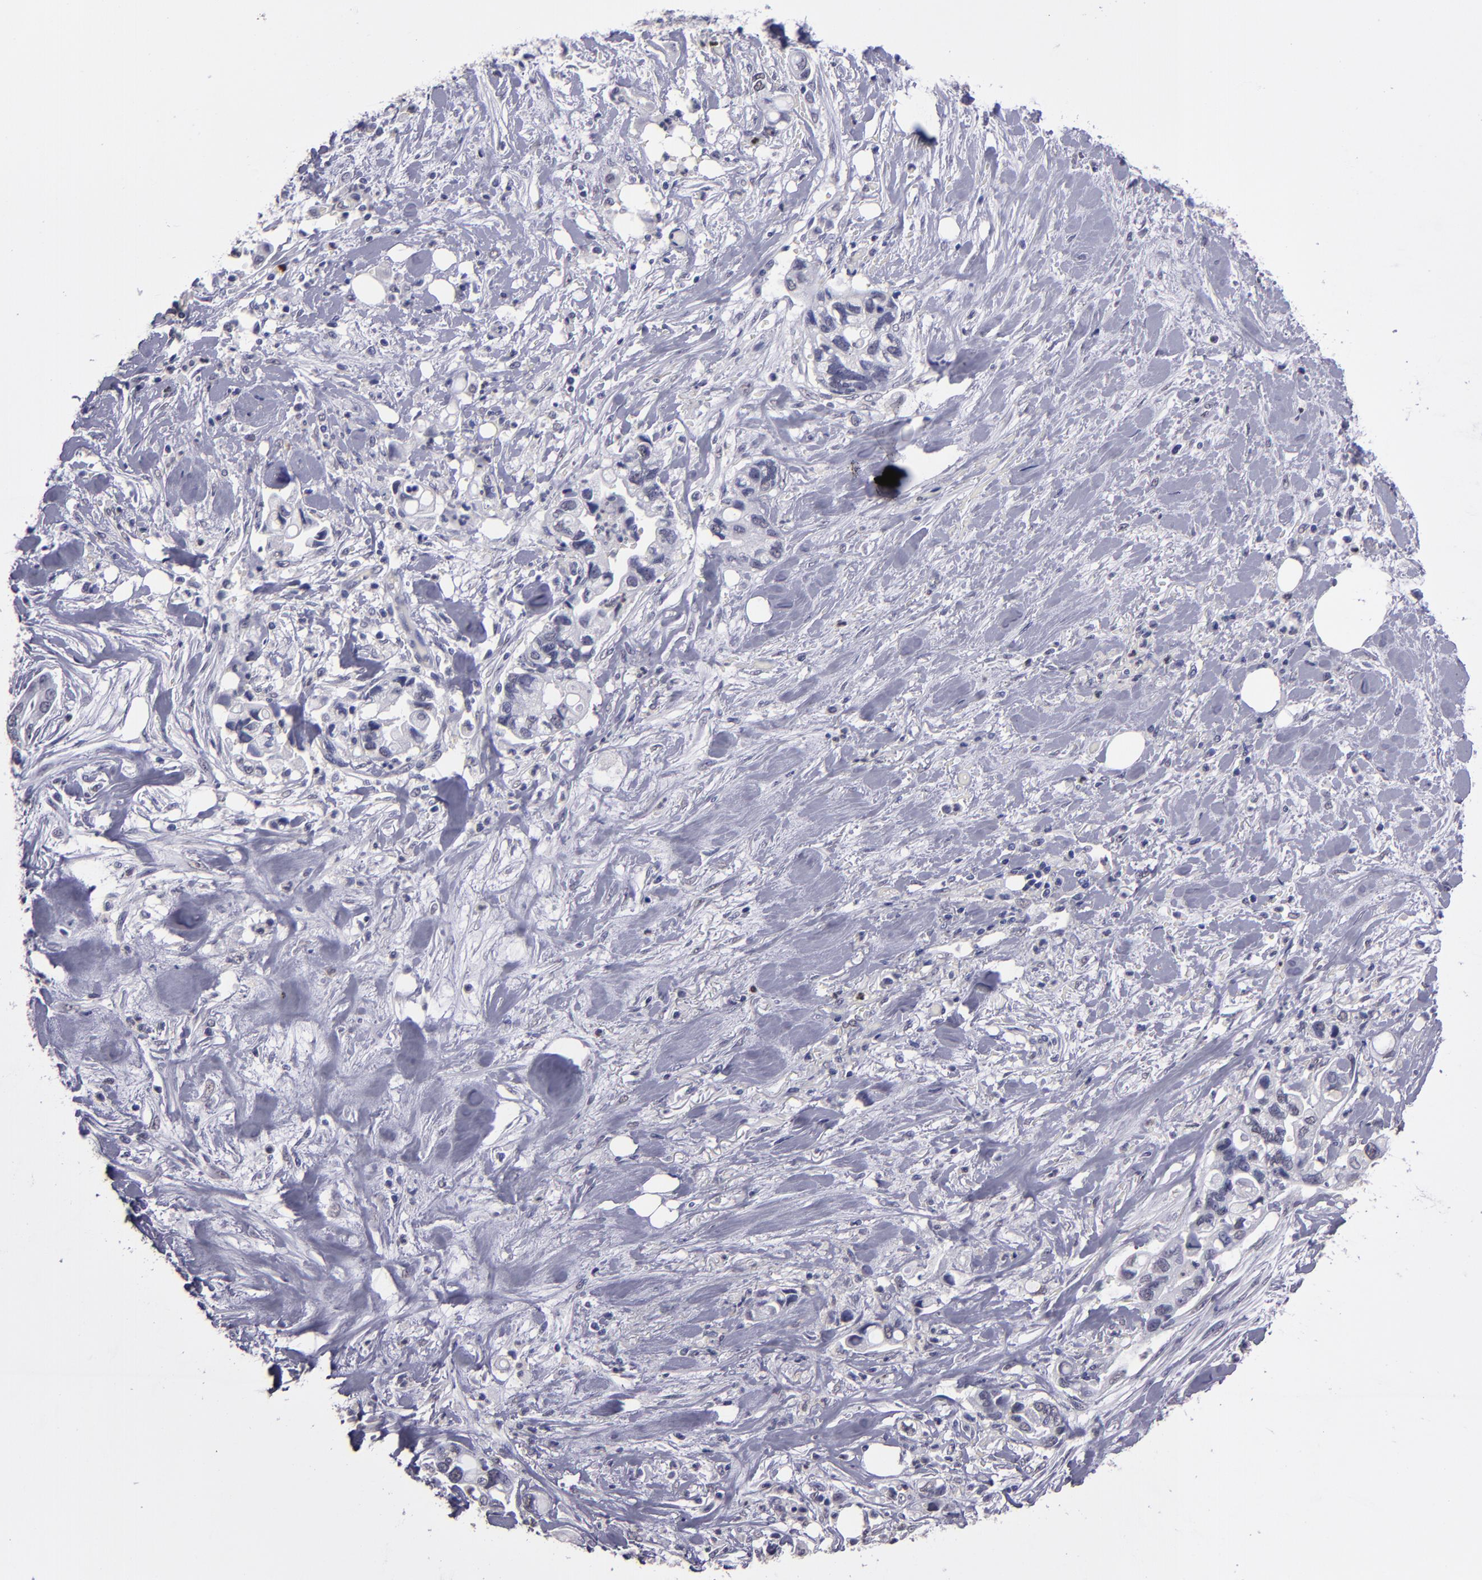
{"staining": {"intensity": "negative", "quantity": "none", "location": "none"}, "tissue": "pancreatic cancer", "cell_type": "Tumor cells", "image_type": "cancer", "snomed": [{"axis": "morphology", "description": "Adenocarcinoma, NOS"}, {"axis": "topography", "description": "Pancreas"}], "caption": "The histopathology image displays no staining of tumor cells in pancreatic cancer.", "gene": "CEBPE", "patient": {"sex": "male", "age": 70}}